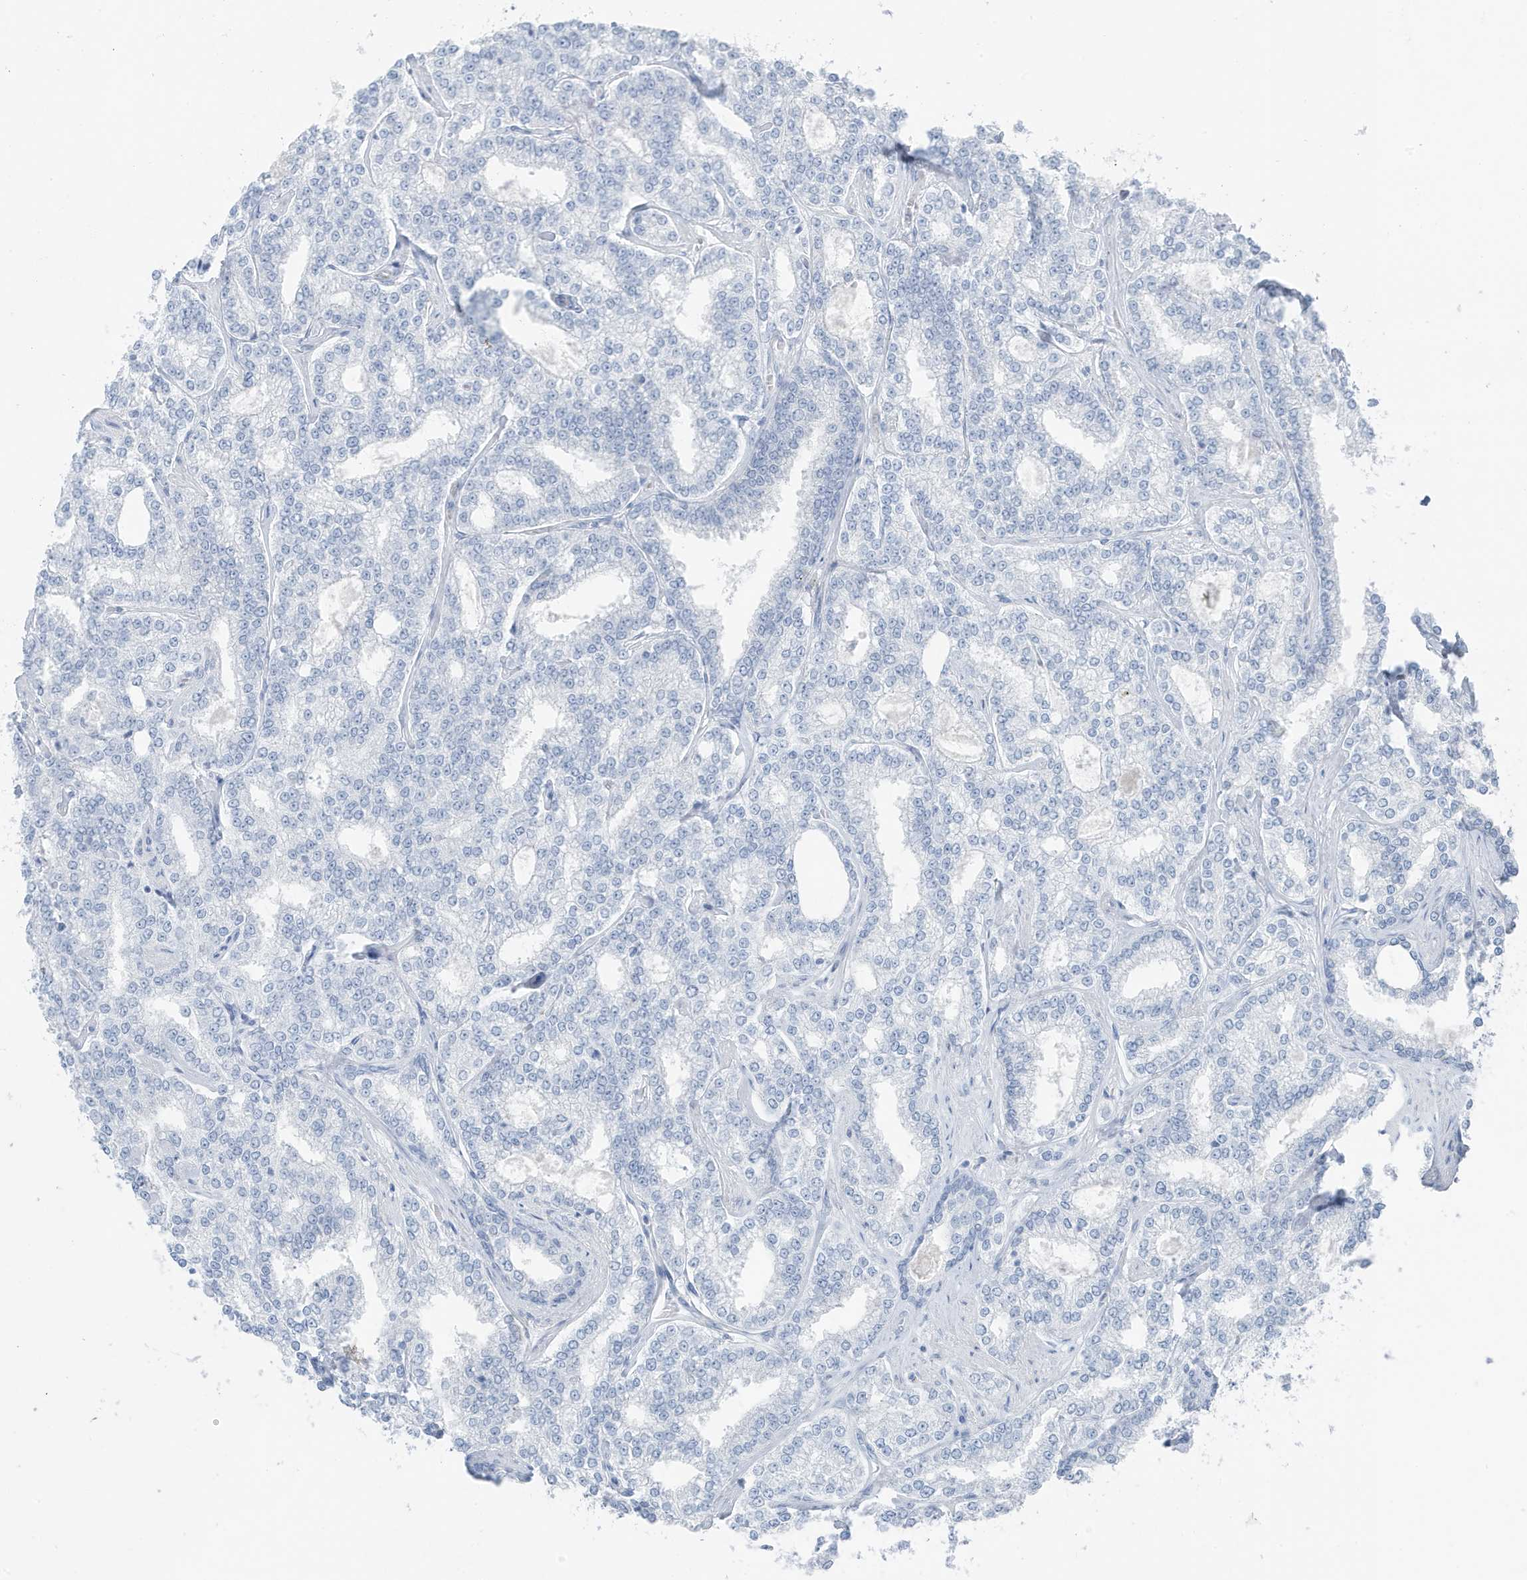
{"staining": {"intensity": "negative", "quantity": "none", "location": "none"}, "tissue": "prostate cancer", "cell_type": "Tumor cells", "image_type": "cancer", "snomed": [{"axis": "morphology", "description": "Normal tissue, NOS"}, {"axis": "morphology", "description": "Adenocarcinoma, High grade"}, {"axis": "topography", "description": "Prostate"}], "caption": "Immunohistochemistry (IHC) of human prostate cancer (adenocarcinoma (high-grade)) displays no staining in tumor cells.", "gene": "ZFP64", "patient": {"sex": "male", "age": 83}}